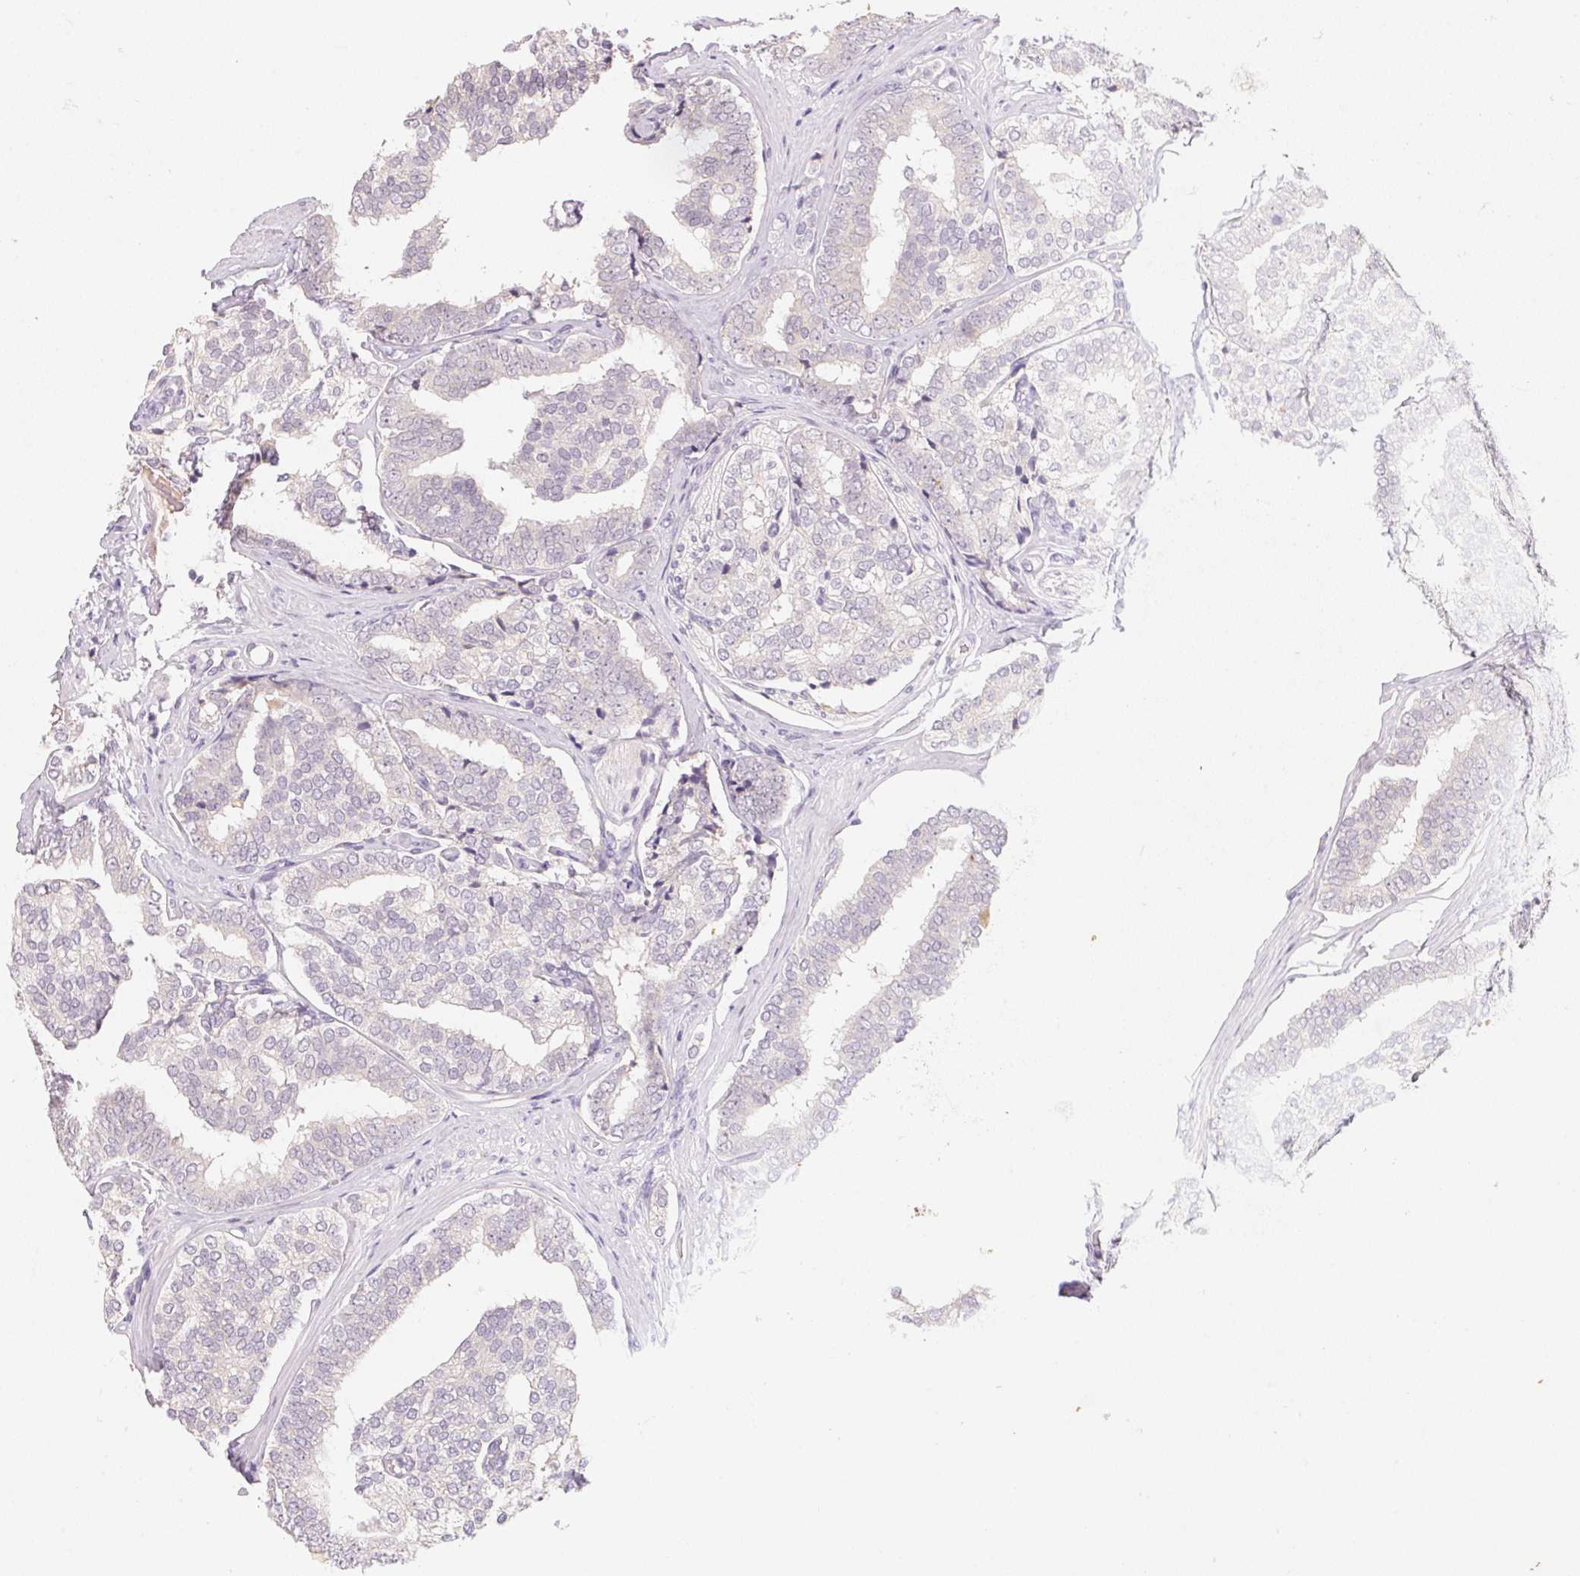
{"staining": {"intensity": "negative", "quantity": "none", "location": "none"}, "tissue": "prostate cancer", "cell_type": "Tumor cells", "image_type": "cancer", "snomed": [{"axis": "morphology", "description": "Adenocarcinoma, High grade"}, {"axis": "topography", "description": "Prostate"}], "caption": "Tumor cells are negative for protein expression in human high-grade adenocarcinoma (prostate).", "gene": "MCOLN3", "patient": {"sex": "male", "age": 72}}